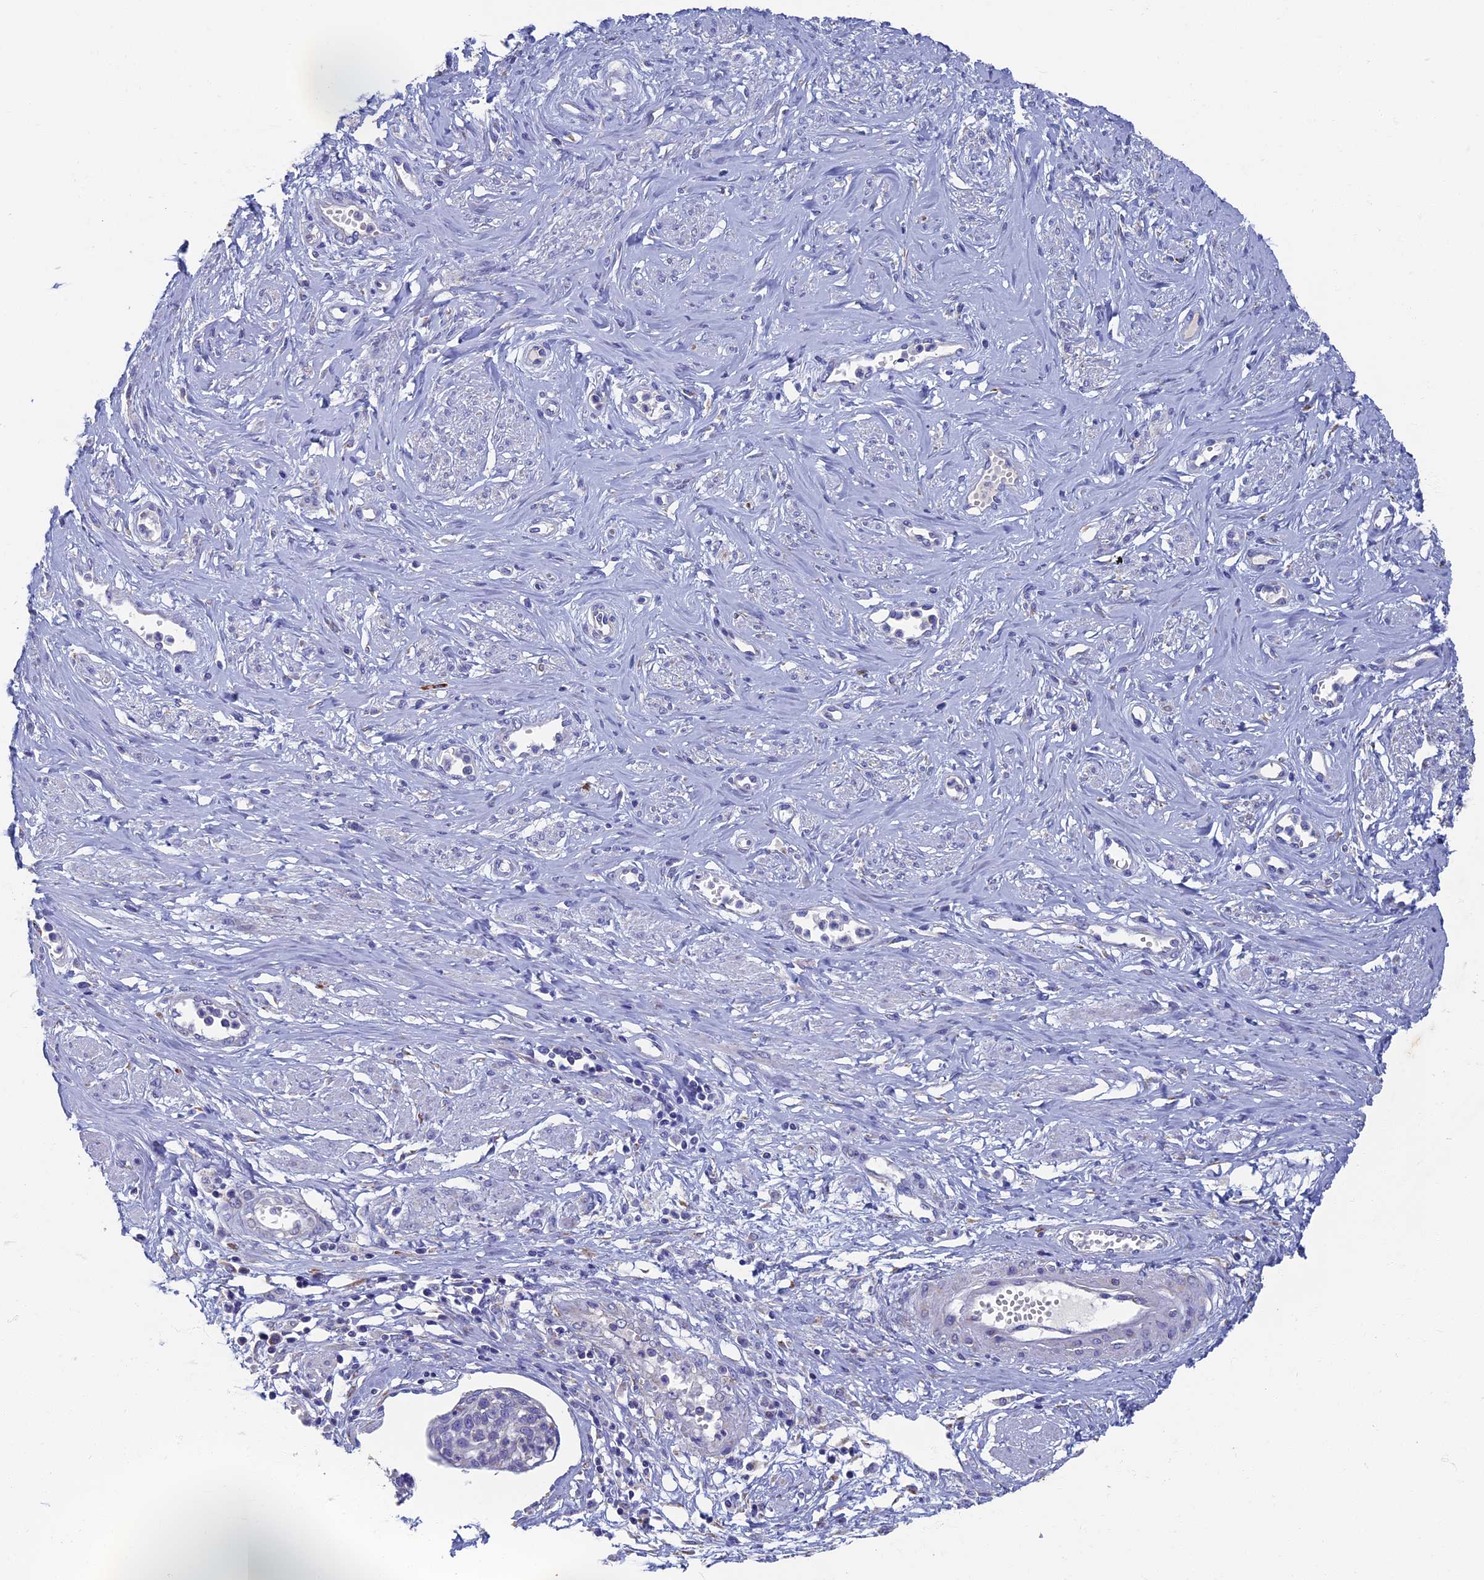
{"staining": {"intensity": "negative", "quantity": "none", "location": "none"}, "tissue": "cervical cancer", "cell_type": "Tumor cells", "image_type": "cancer", "snomed": [{"axis": "morphology", "description": "Squamous cell carcinoma, NOS"}, {"axis": "topography", "description": "Cervix"}], "caption": "Immunohistochemistry (IHC) of human cervical cancer (squamous cell carcinoma) displays no staining in tumor cells.", "gene": "OAT", "patient": {"sex": "female", "age": 34}}